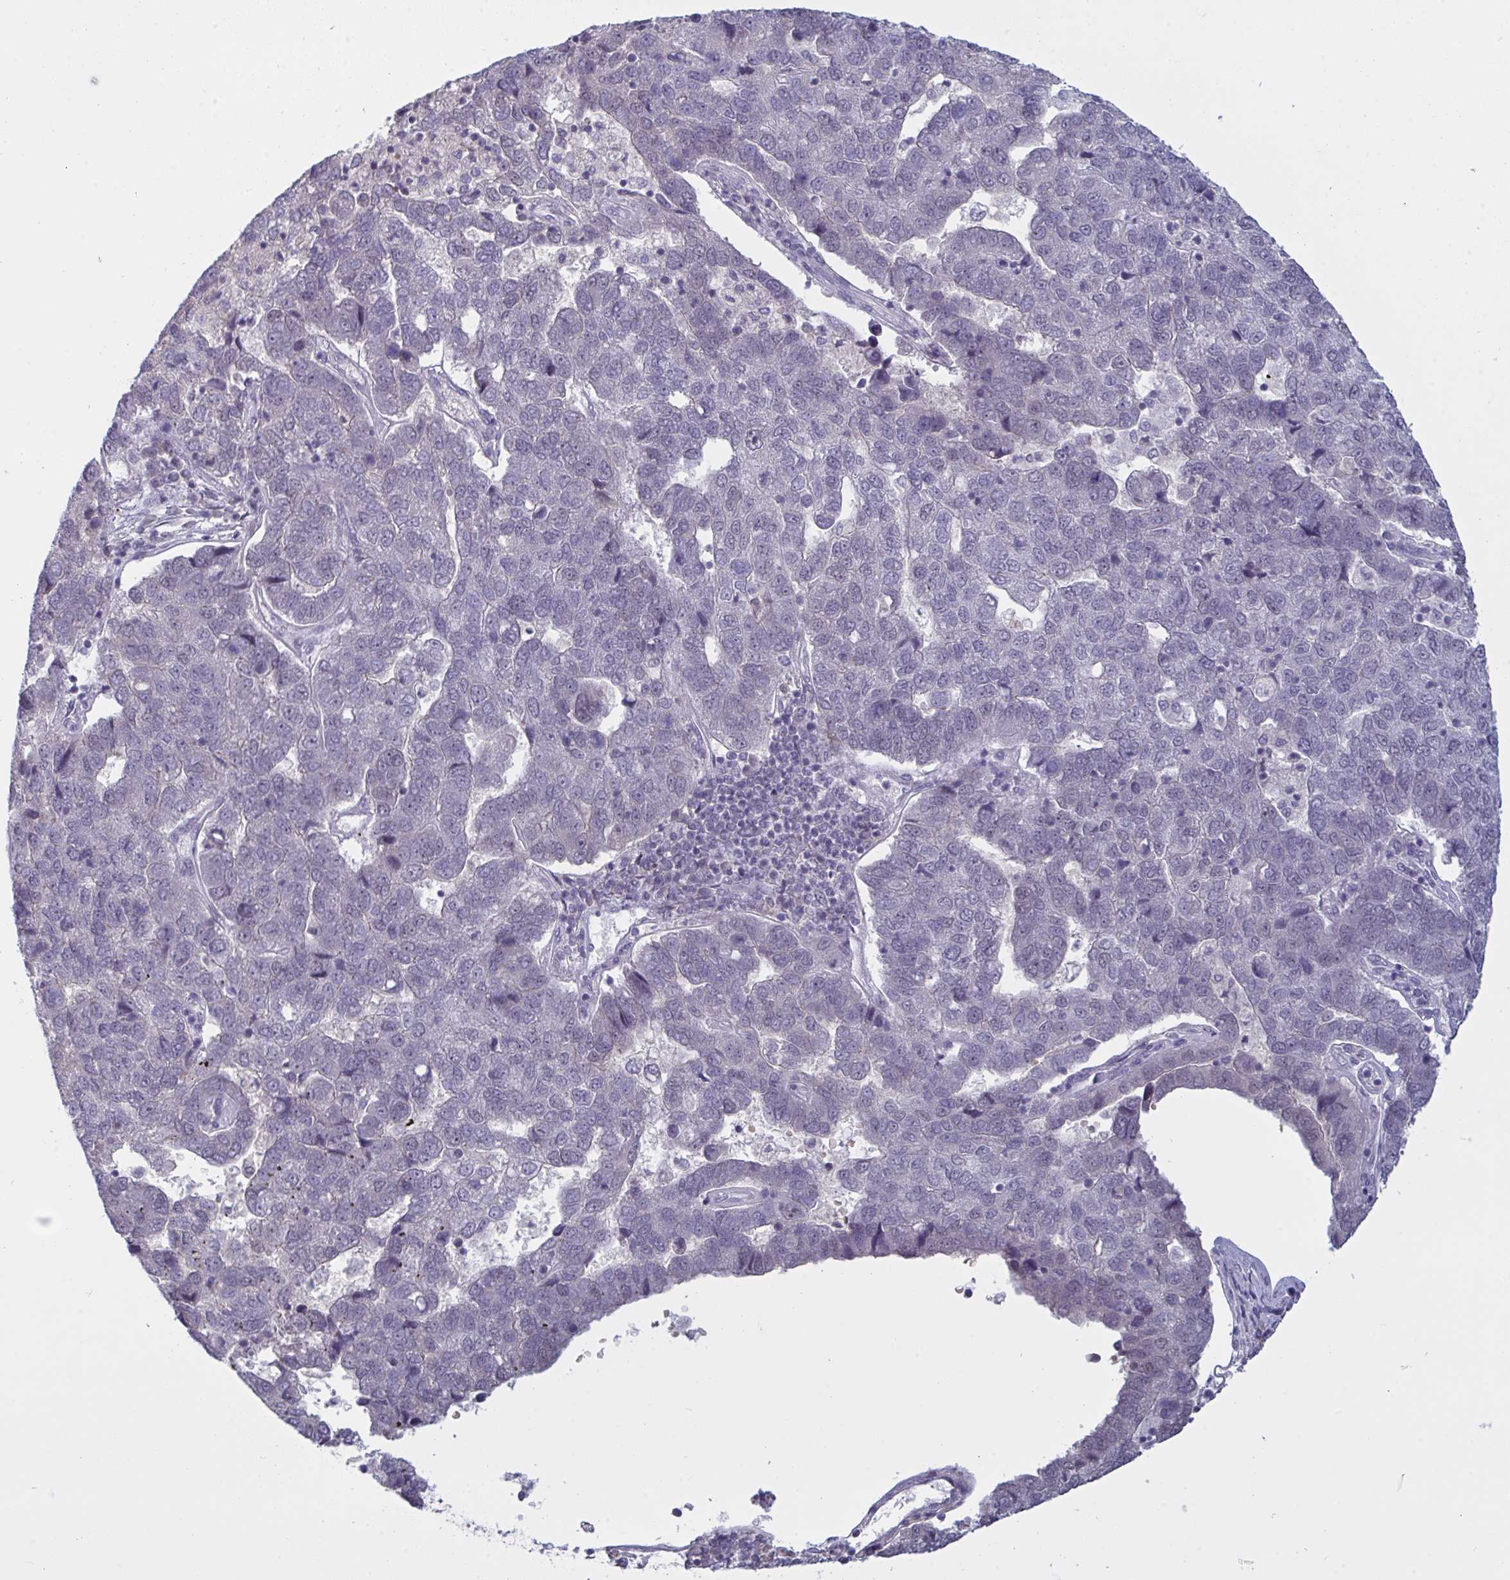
{"staining": {"intensity": "negative", "quantity": "none", "location": "none"}, "tissue": "pancreatic cancer", "cell_type": "Tumor cells", "image_type": "cancer", "snomed": [{"axis": "morphology", "description": "Adenocarcinoma, NOS"}, {"axis": "topography", "description": "Pancreas"}], "caption": "Immunohistochemistry image of human pancreatic cancer stained for a protein (brown), which exhibits no positivity in tumor cells. The staining is performed using DAB brown chromogen with nuclei counter-stained in using hematoxylin.", "gene": "ZNF784", "patient": {"sex": "female", "age": 61}}